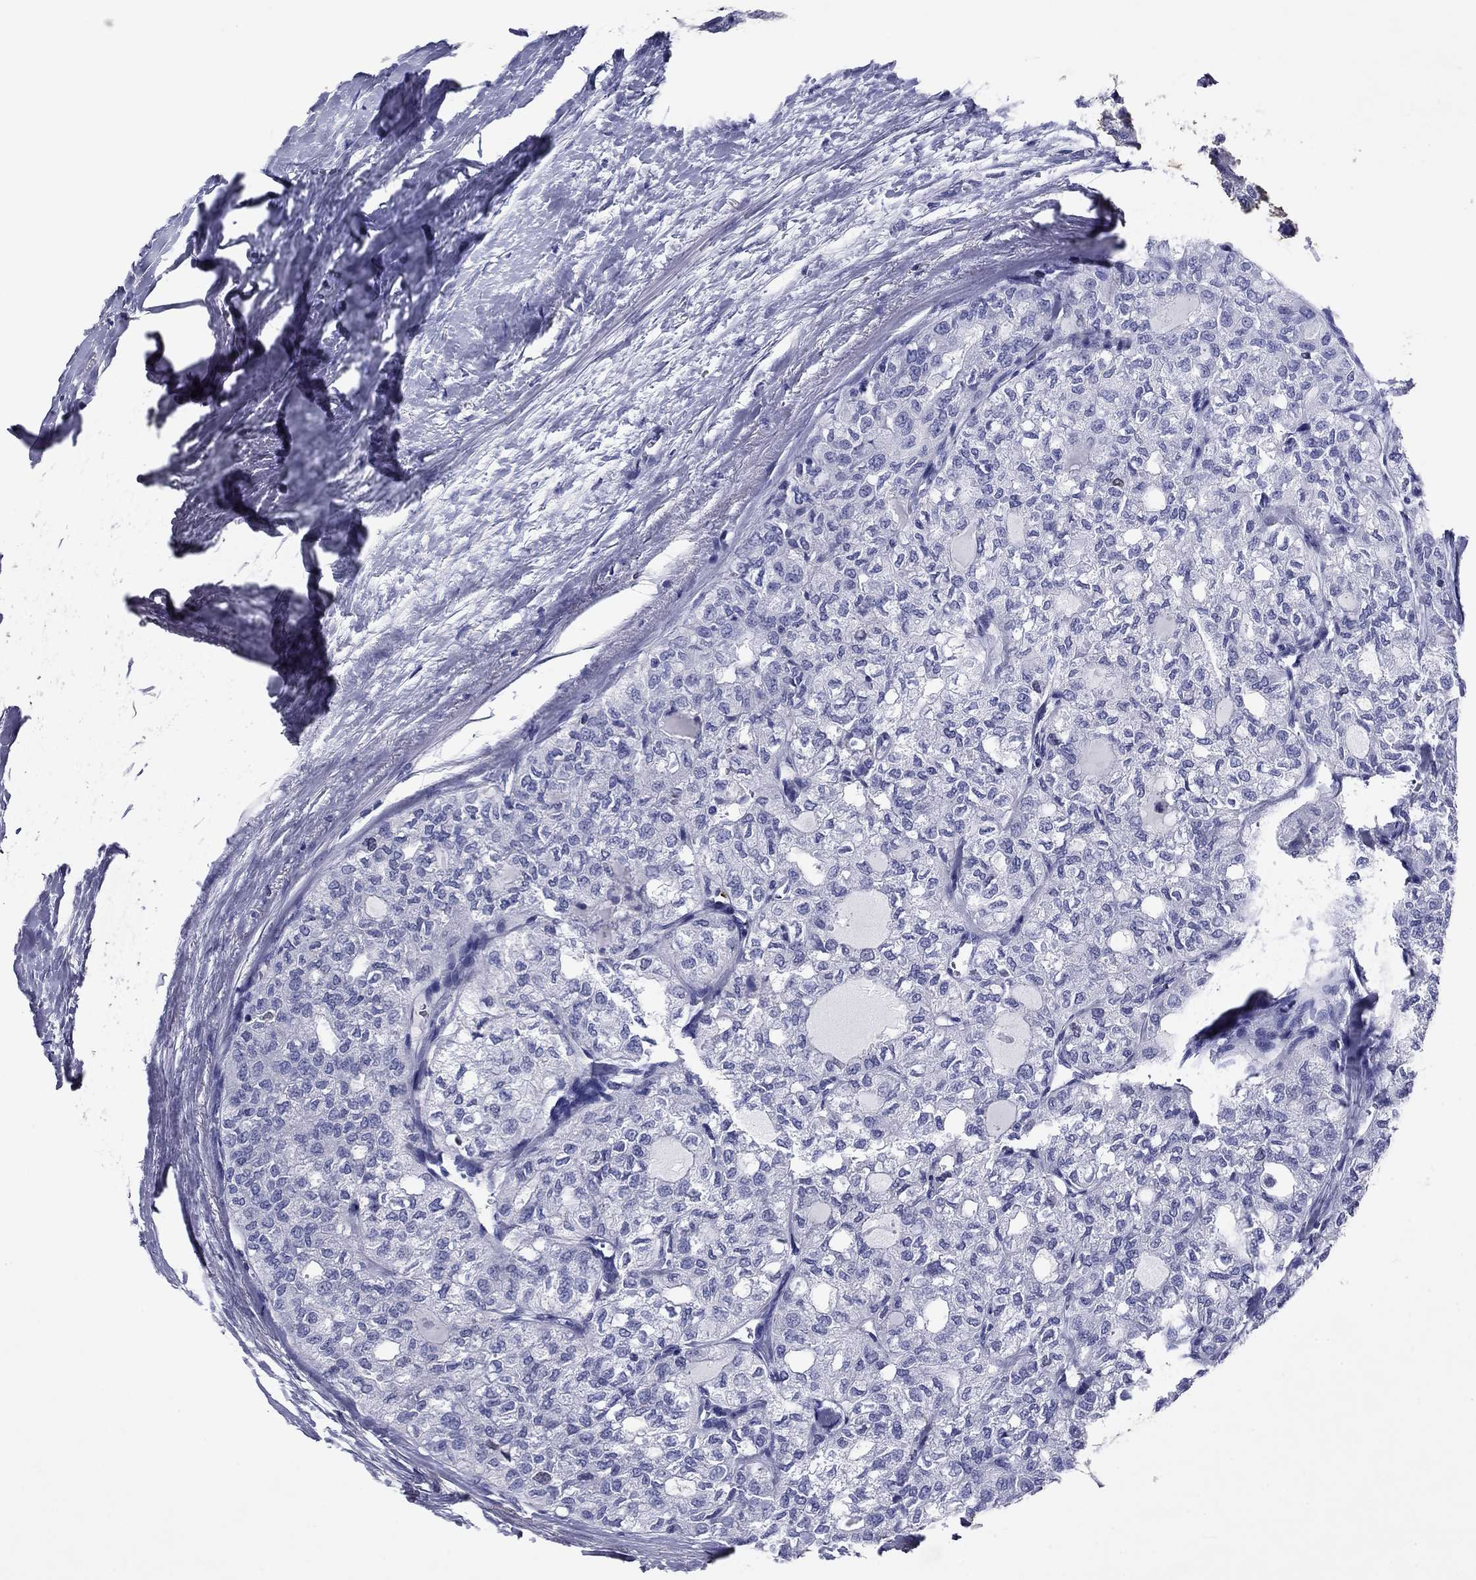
{"staining": {"intensity": "weak", "quantity": "<25%", "location": "nuclear"}, "tissue": "thyroid cancer", "cell_type": "Tumor cells", "image_type": "cancer", "snomed": [{"axis": "morphology", "description": "Follicular adenoma carcinoma, NOS"}, {"axis": "topography", "description": "Thyroid gland"}], "caption": "This is an IHC photomicrograph of human thyroid cancer (follicular adenoma carcinoma). There is no staining in tumor cells.", "gene": "GZMK", "patient": {"sex": "male", "age": 75}}